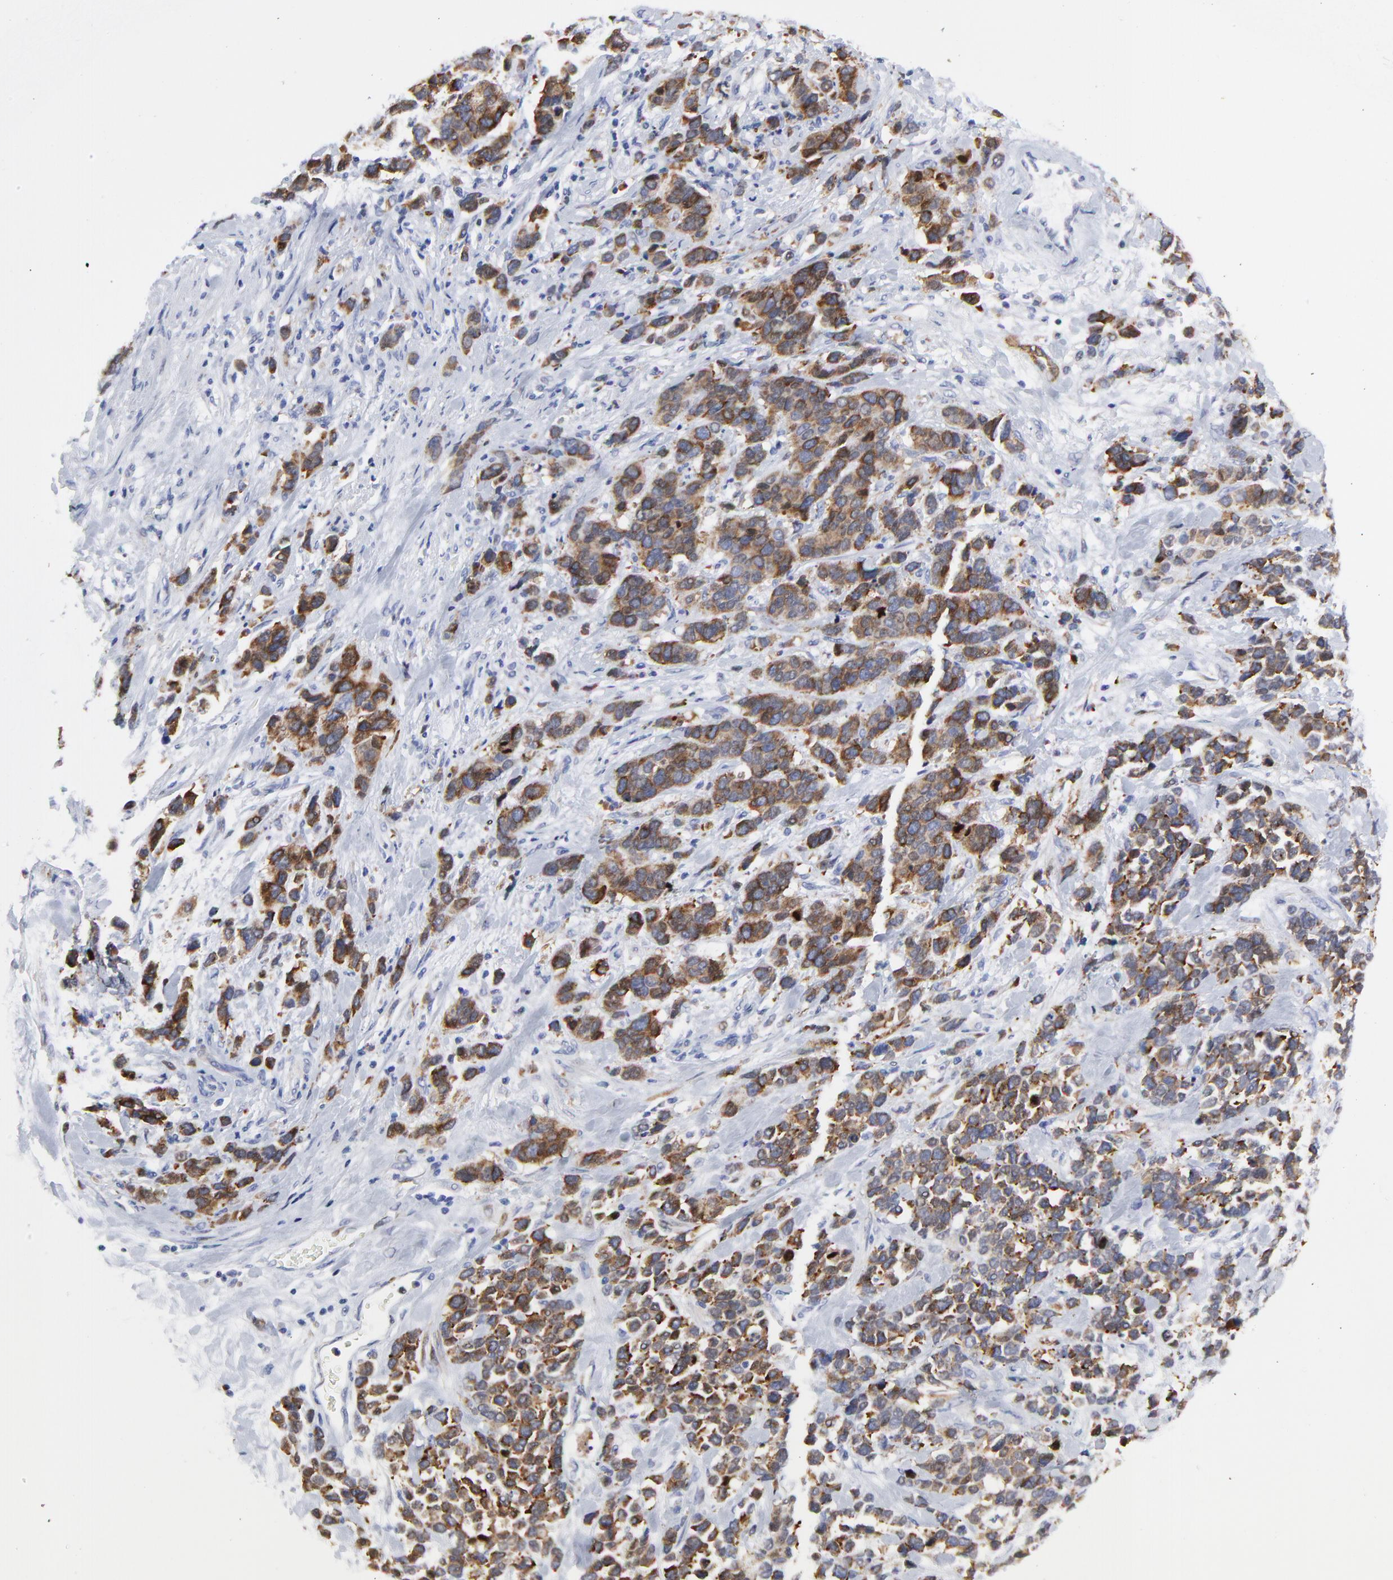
{"staining": {"intensity": "moderate", "quantity": ">75%", "location": "cytoplasmic/membranous"}, "tissue": "stomach cancer", "cell_type": "Tumor cells", "image_type": "cancer", "snomed": [{"axis": "morphology", "description": "Adenocarcinoma, NOS"}, {"axis": "topography", "description": "Stomach, upper"}], "caption": "Adenocarcinoma (stomach) tissue demonstrates moderate cytoplasmic/membranous staining in approximately >75% of tumor cells The staining was performed using DAB (3,3'-diaminobenzidine), with brown indicating positive protein expression. Nuclei are stained blue with hematoxylin.", "gene": "NCAPH", "patient": {"sex": "male", "age": 71}}